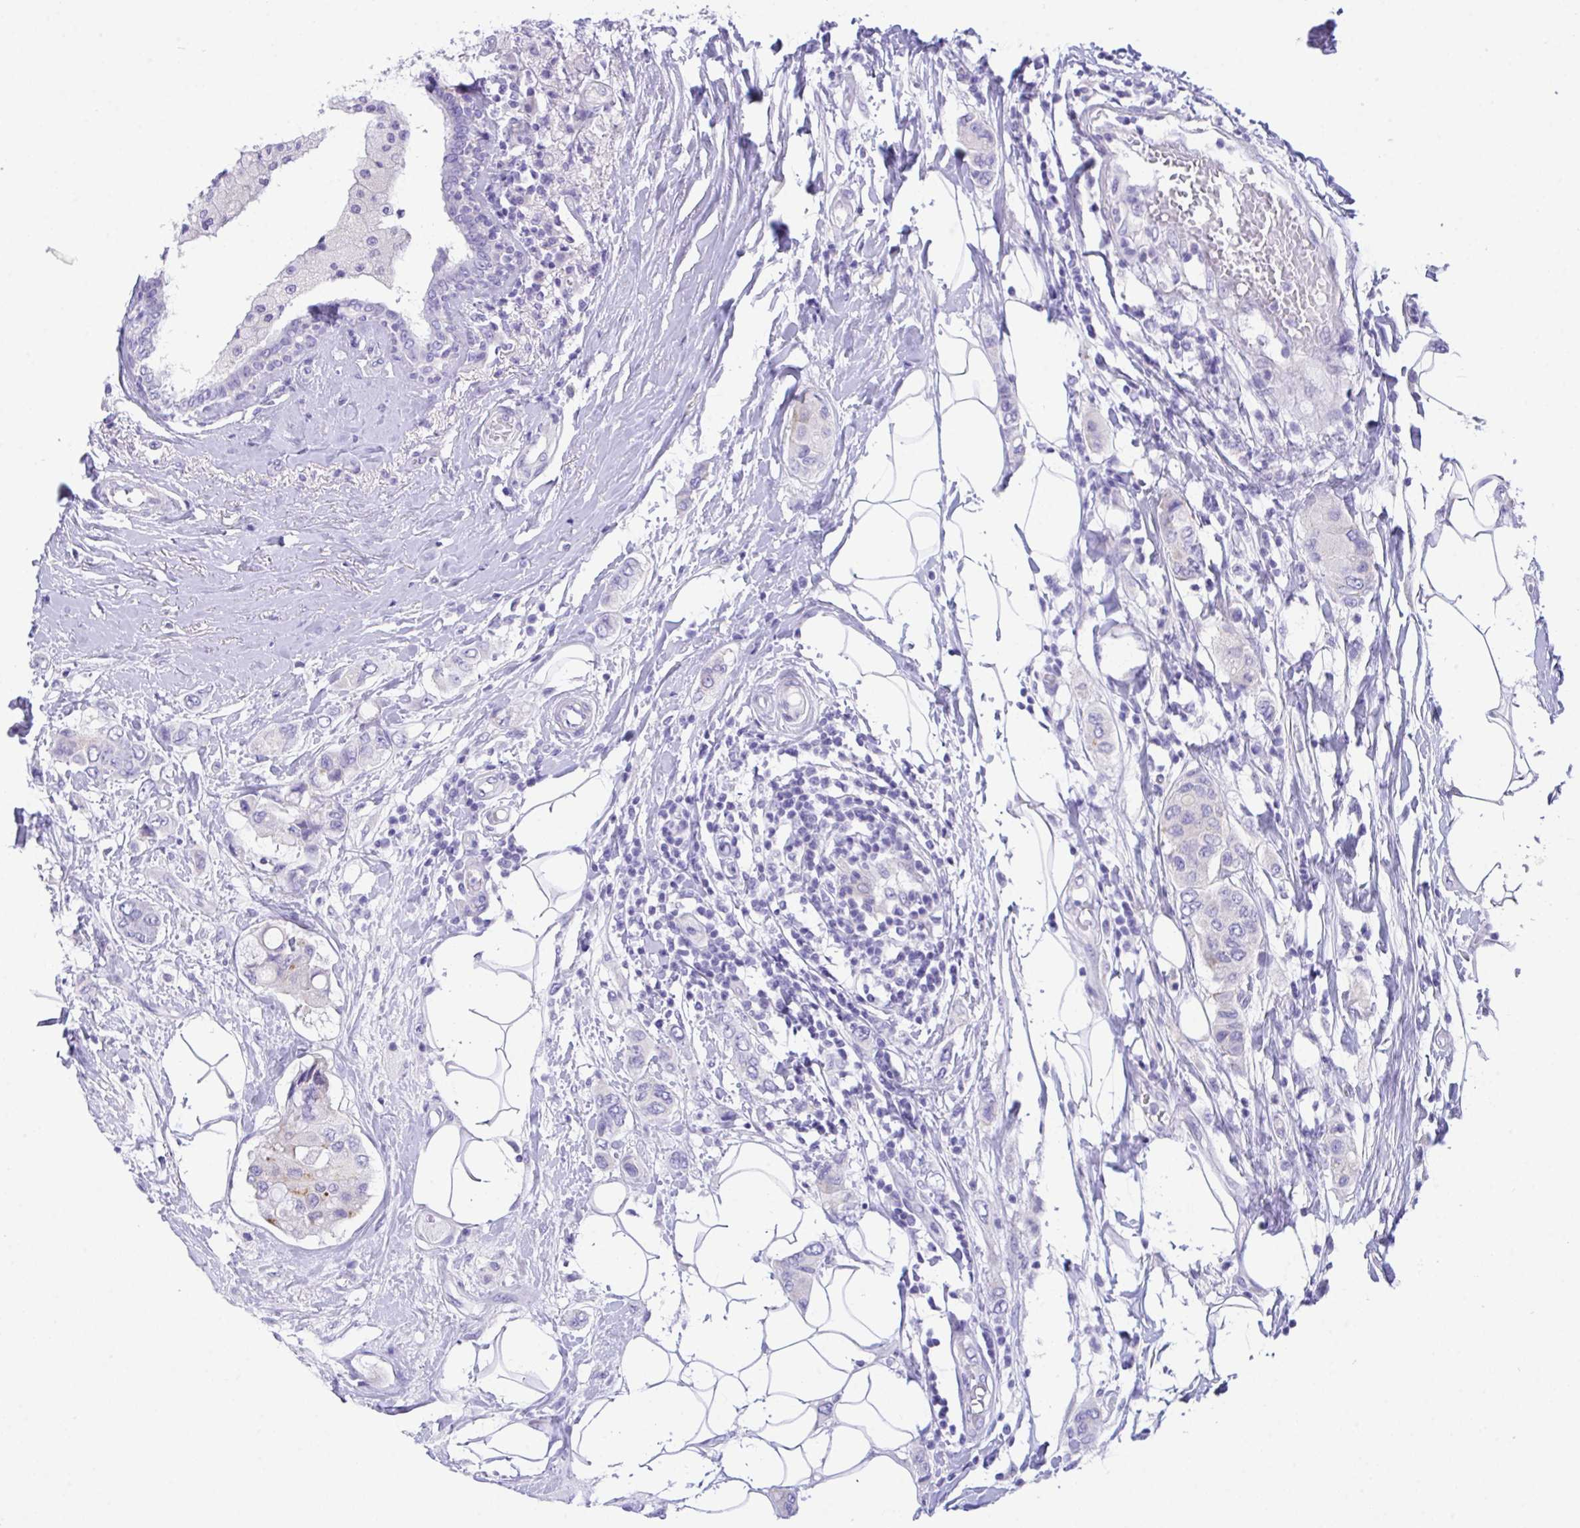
{"staining": {"intensity": "negative", "quantity": "none", "location": "none"}, "tissue": "breast cancer", "cell_type": "Tumor cells", "image_type": "cancer", "snomed": [{"axis": "morphology", "description": "Lobular carcinoma"}, {"axis": "topography", "description": "Breast"}], "caption": "Breast cancer was stained to show a protein in brown. There is no significant staining in tumor cells.", "gene": "TMEM106B", "patient": {"sex": "female", "age": 51}}